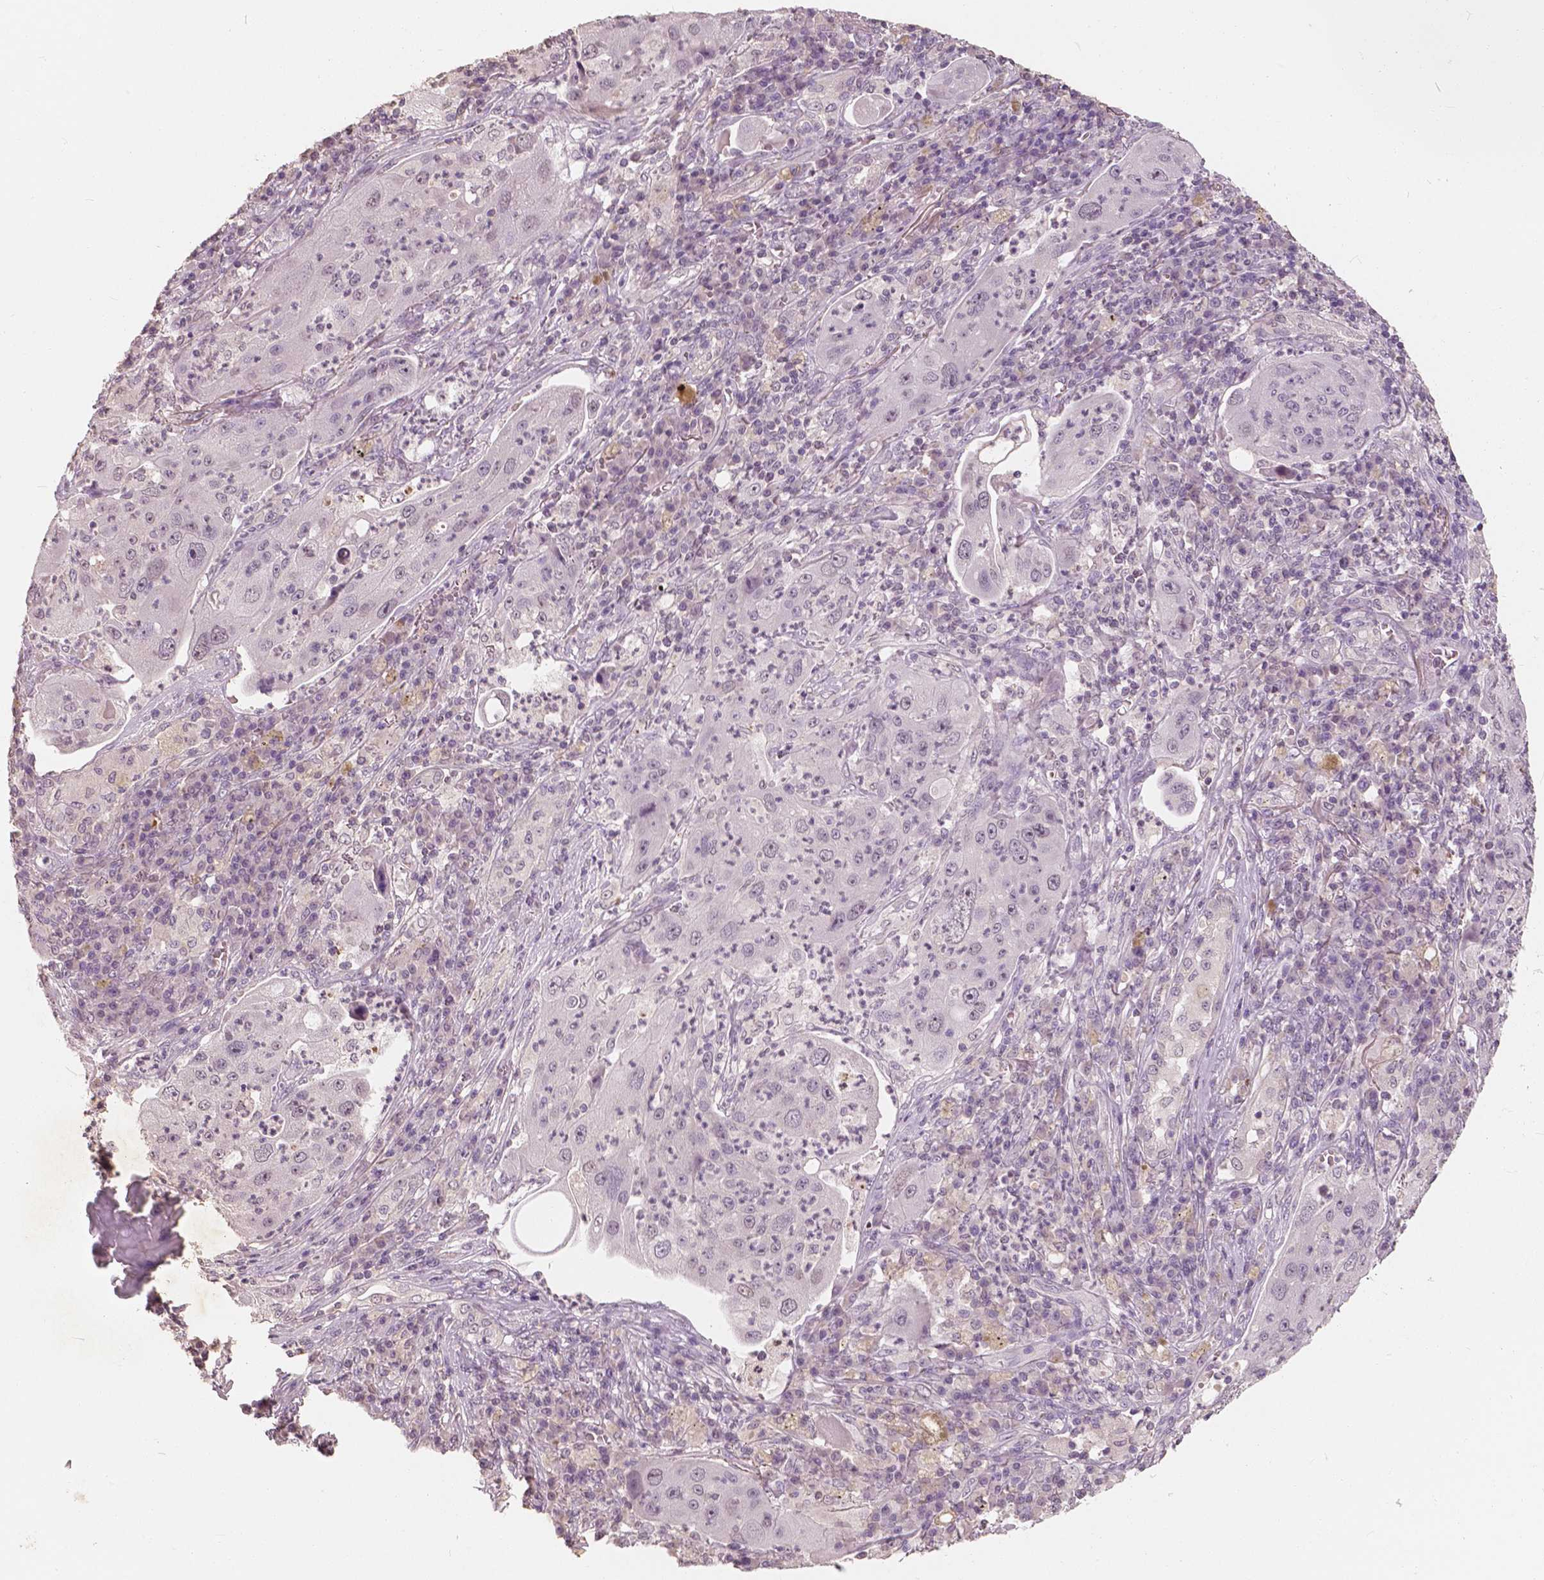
{"staining": {"intensity": "weak", "quantity": "<25%", "location": "nuclear"}, "tissue": "lung cancer", "cell_type": "Tumor cells", "image_type": "cancer", "snomed": [{"axis": "morphology", "description": "Squamous cell carcinoma, NOS"}, {"axis": "topography", "description": "Lung"}], "caption": "Immunohistochemistry (IHC) of human squamous cell carcinoma (lung) demonstrates no expression in tumor cells. The staining was performed using DAB to visualize the protein expression in brown, while the nuclei were stained in blue with hematoxylin (Magnification: 20x).", "gene": "SAT2", "patient": {"sex": "female", "age": 59}}